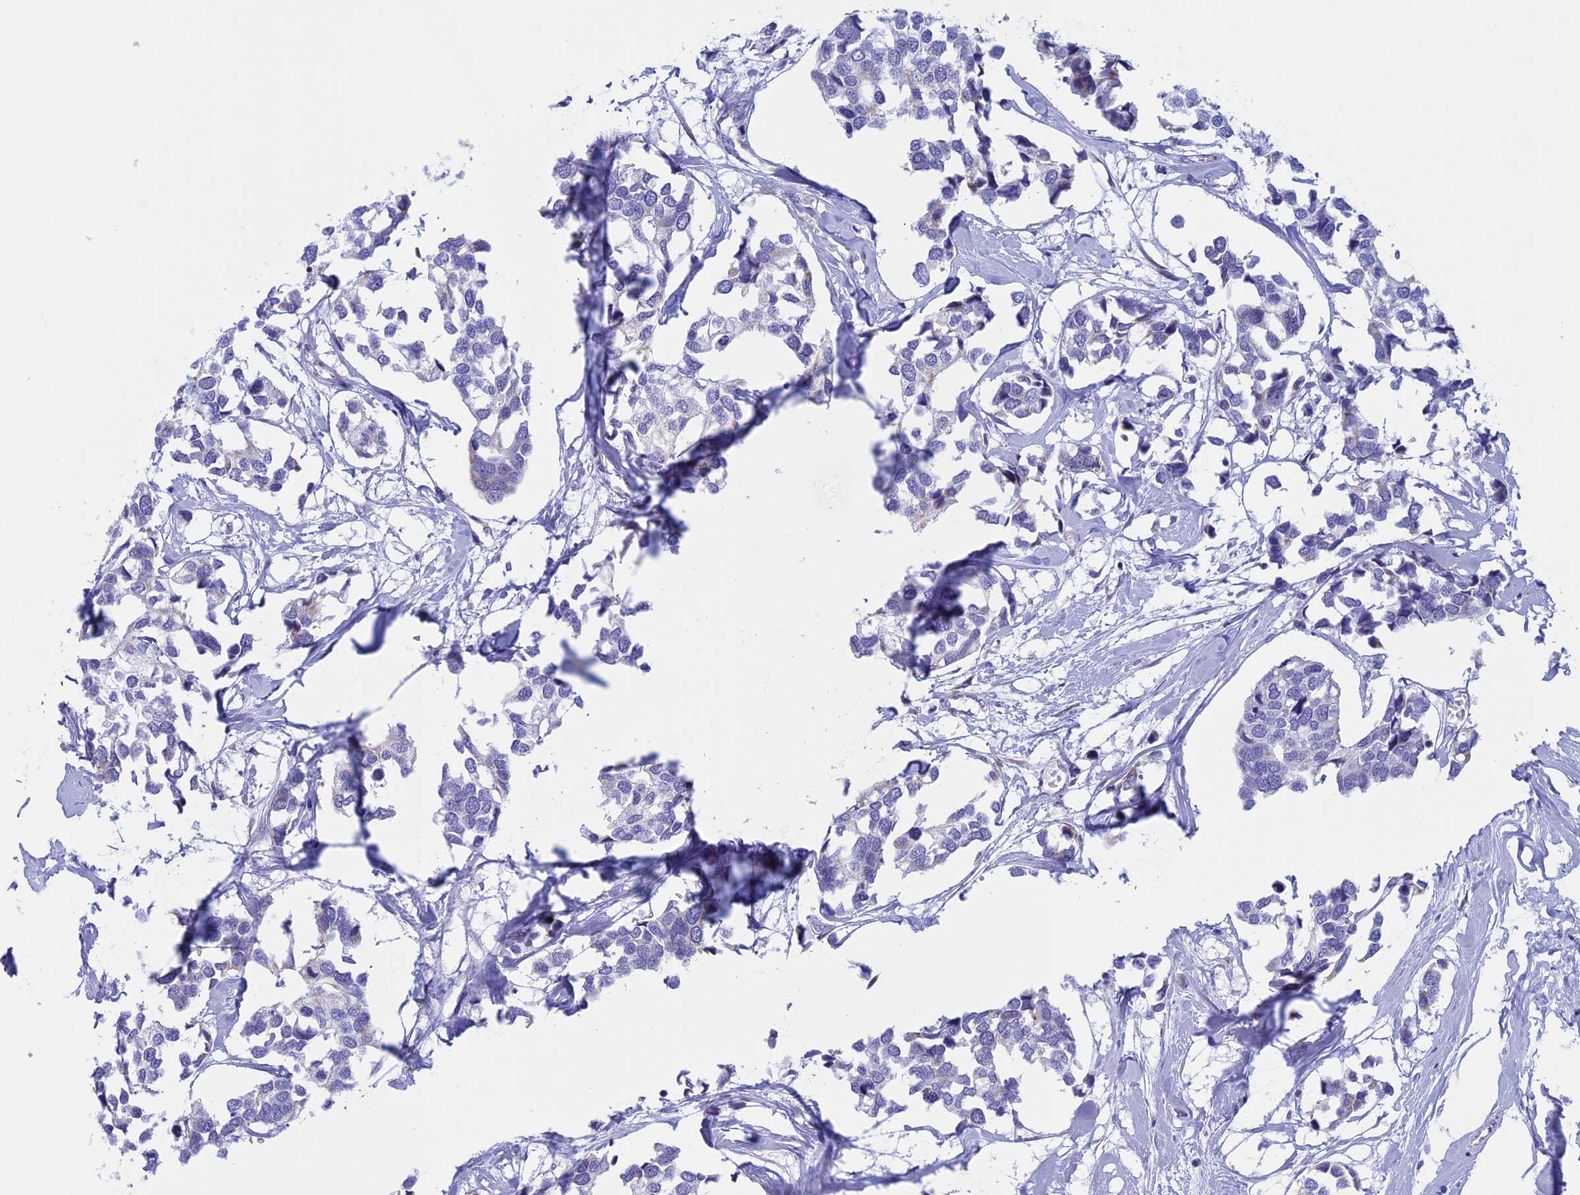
{"staining": {"intensity": "negative", "quantity": "none", "location": "none"}, "tissue": "breast cancer", "cell_type": "Tumor cells", "image_type": "cancer", "snomed": [{"axis": "morphology", "description": "Duct carcinoma"}, {"axis": "topography", "description": "Breast"}], "caption": "Breast invasive ductal carcinoma was stained to show a protein in brown. There is no significant staining in tumor cells. Brightfield microscopy of immunohistochemistry stained with DAB (3,3'-diaminobenzidine) (brown) and hematoxylin (blue), captured at high magnification.", "gene": "NDUFB9", "patient": {"sex": "female", "age": 83}}